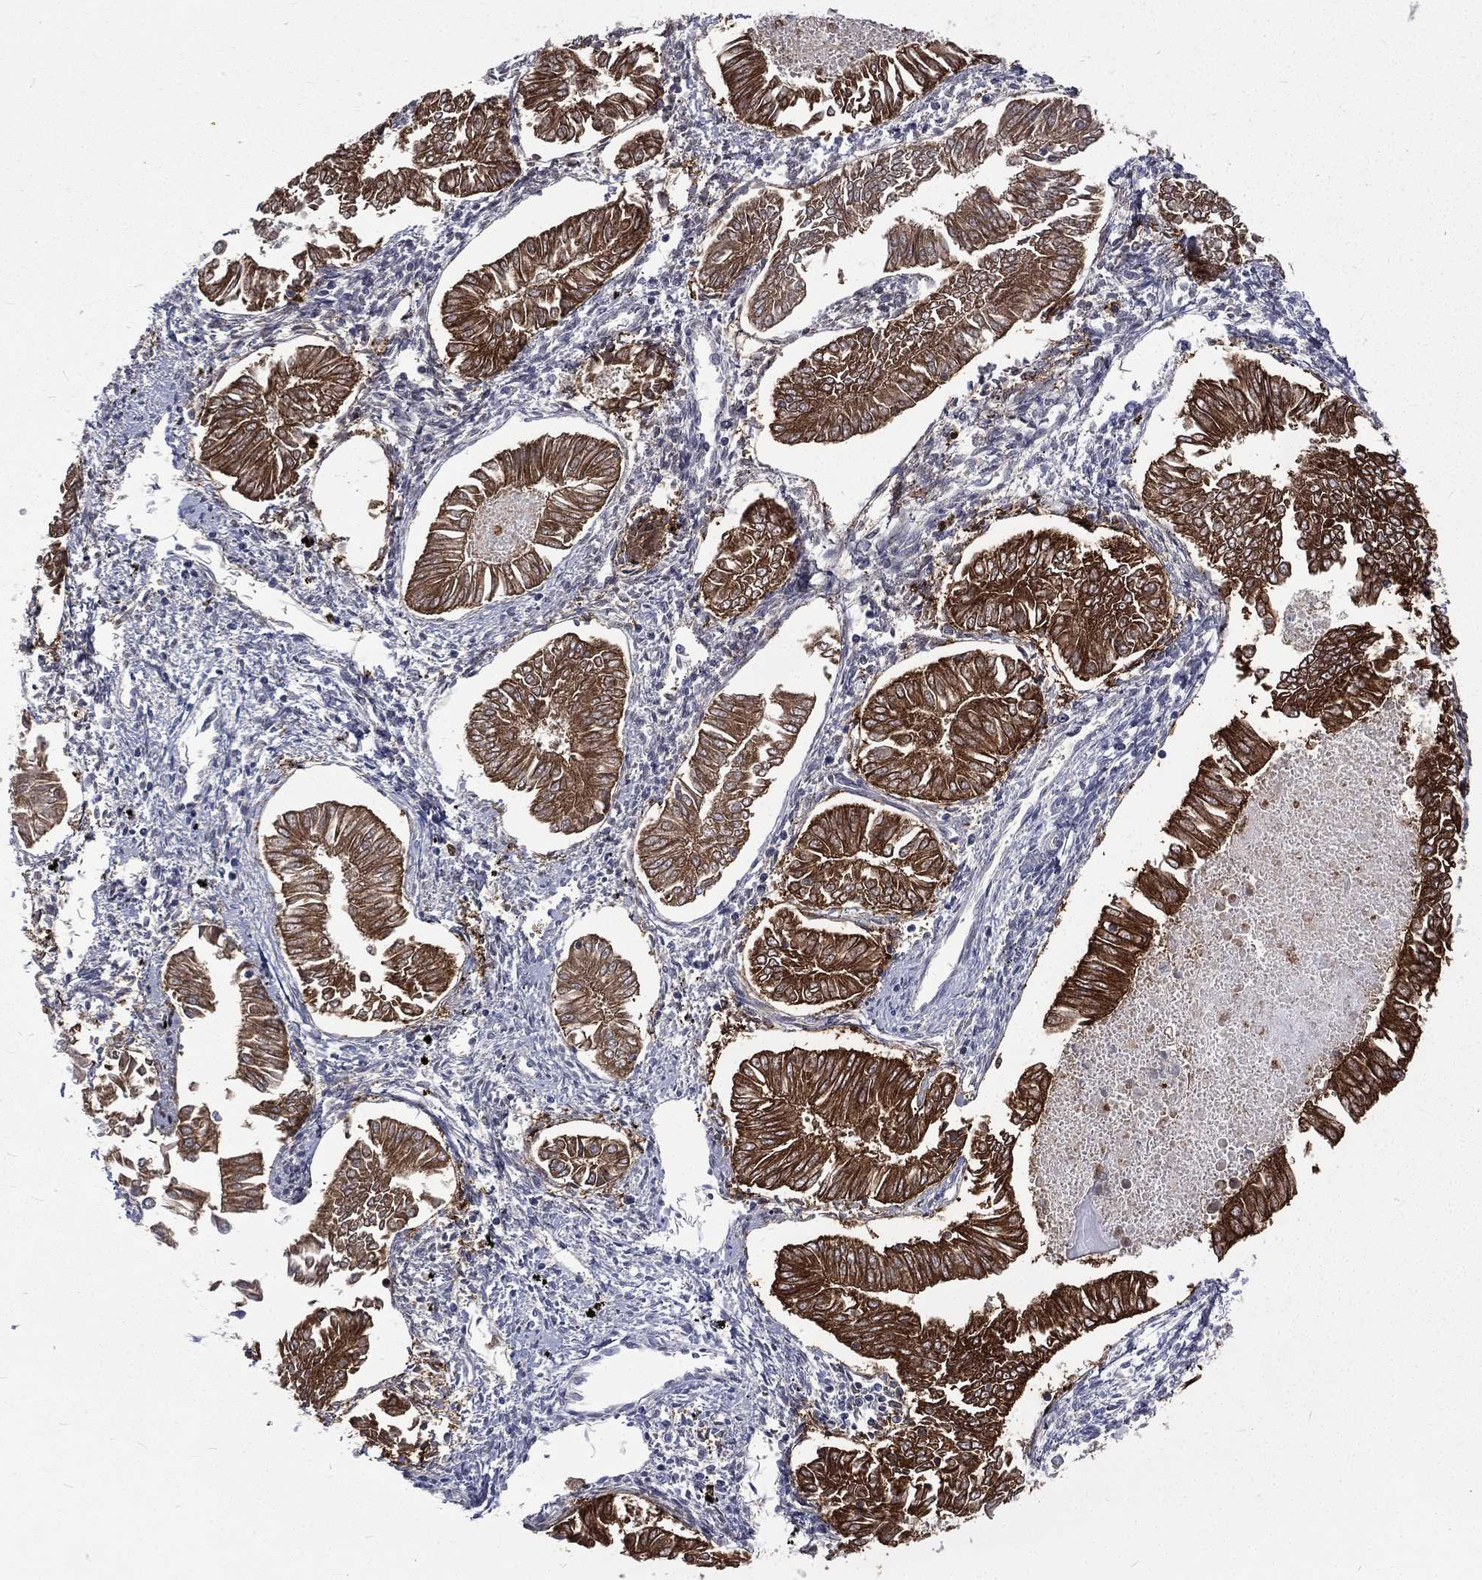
{"staining": {"intensity": "strong", "quantity": ">75%", "location": "cytoplasmic/membranous"}, "tissue": "endometrial cancer", "cell_type": "Tumor cells", "image_type": "cancer", "snomed": [{"axis": "morphology", "description": "Adenocarcinoma, NOS"}, {"axis": "topography", "description": "Endometrium"}], "caption": "DAB immunohistochemical staining of human endometrial adenocarcinoma reveals strong cytoplasmic/membranous protein staining in approximately >75% of tumor cells.", "gene": "CA12", "patient": {"sex": "female", "age": 53}}